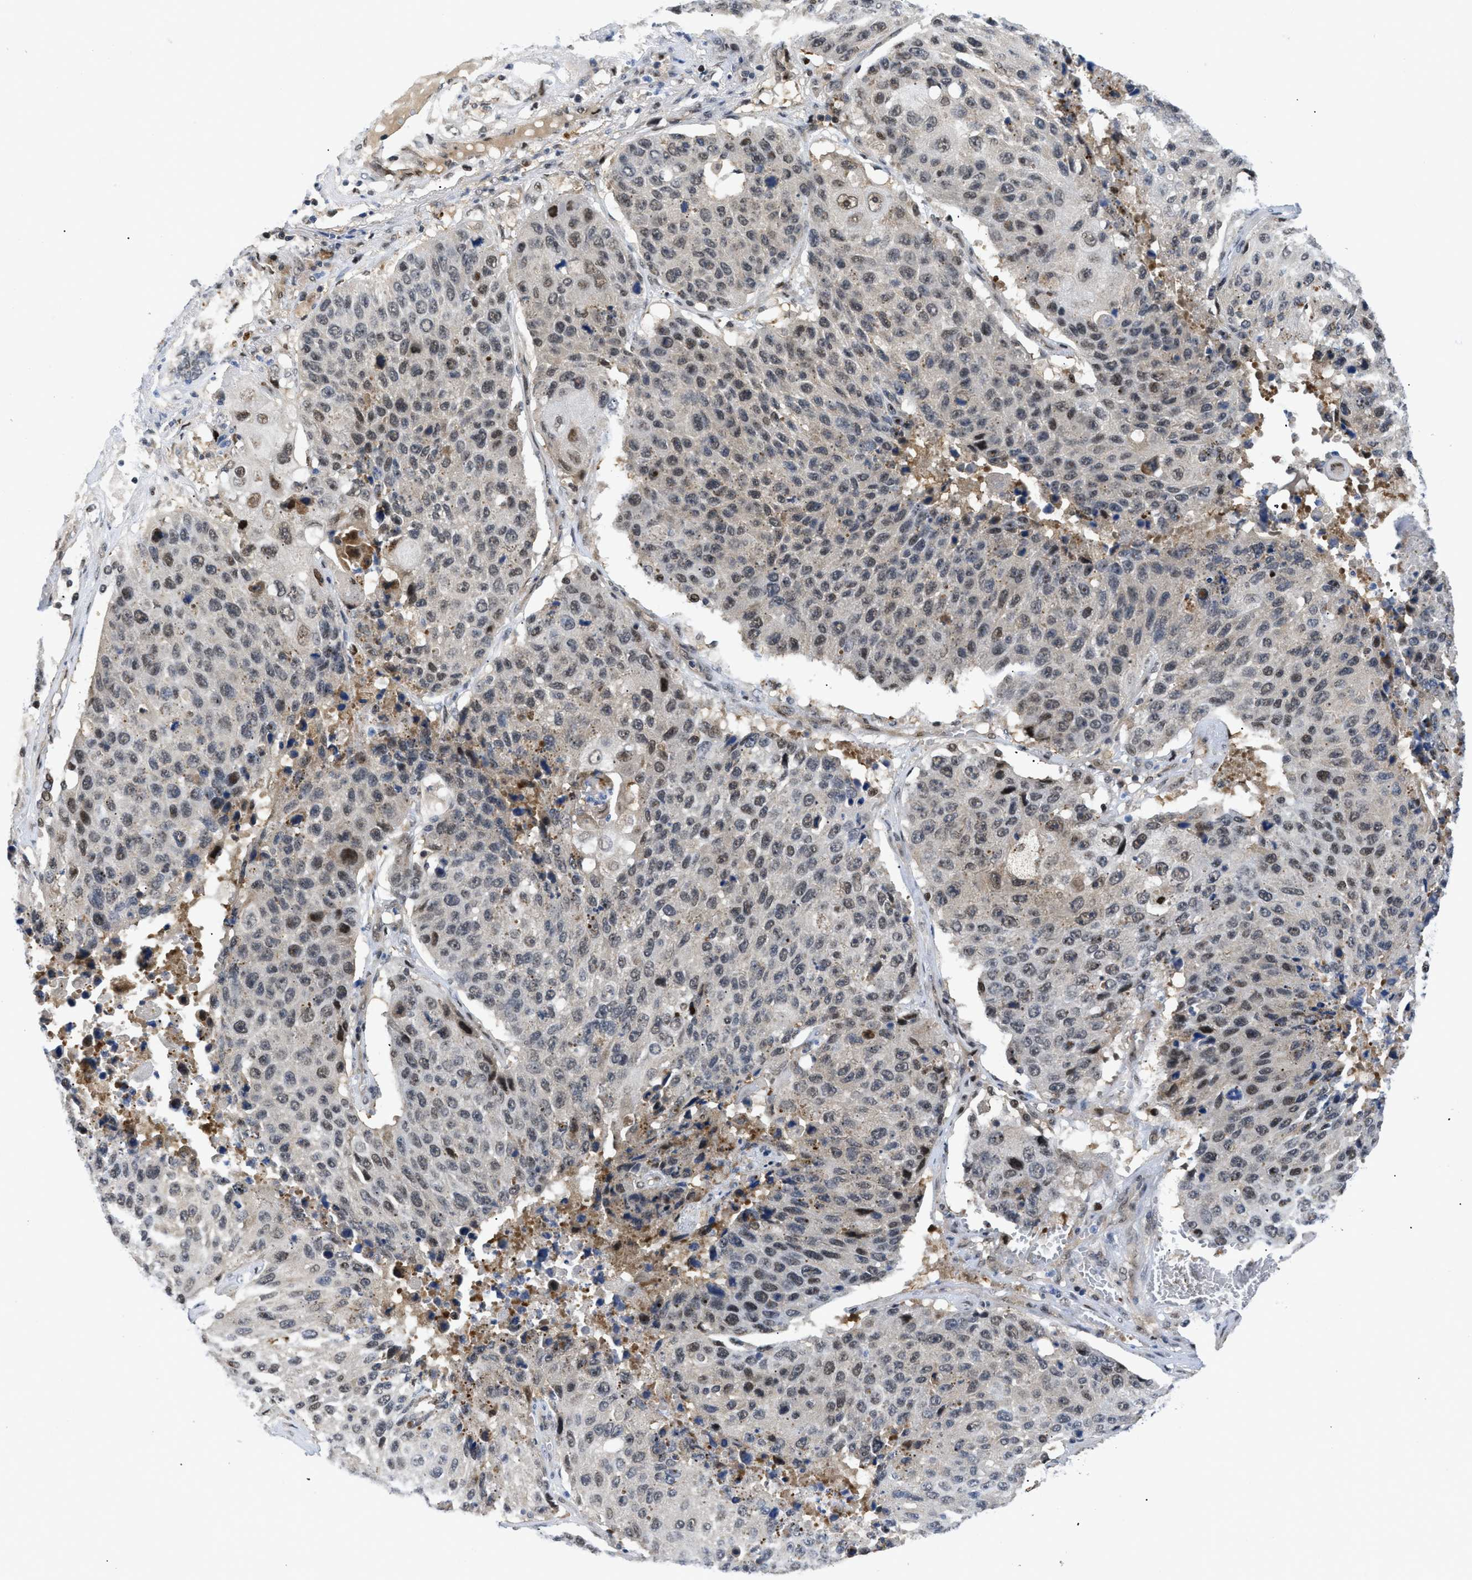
{"staining": {"intensity": "weak", "quantity": "25%-75%", "location": "nuclear"}, "tissue": "lung cancer", "cell_type": "Tumor cells", "image_type": "cancer", "snomed": [{"axis": "morphology", "description": "Squamous cell carcinoma, NOS"}, {"axis": "topography", "description": "Lung"}], "caption": "Human lung cancer (squamous cell carcinoma) stained with a protein marker demonstrates weak staining in tumor cells.", "gene": "SLC29A2", "patient": {"sex": "male", "age": 61}}